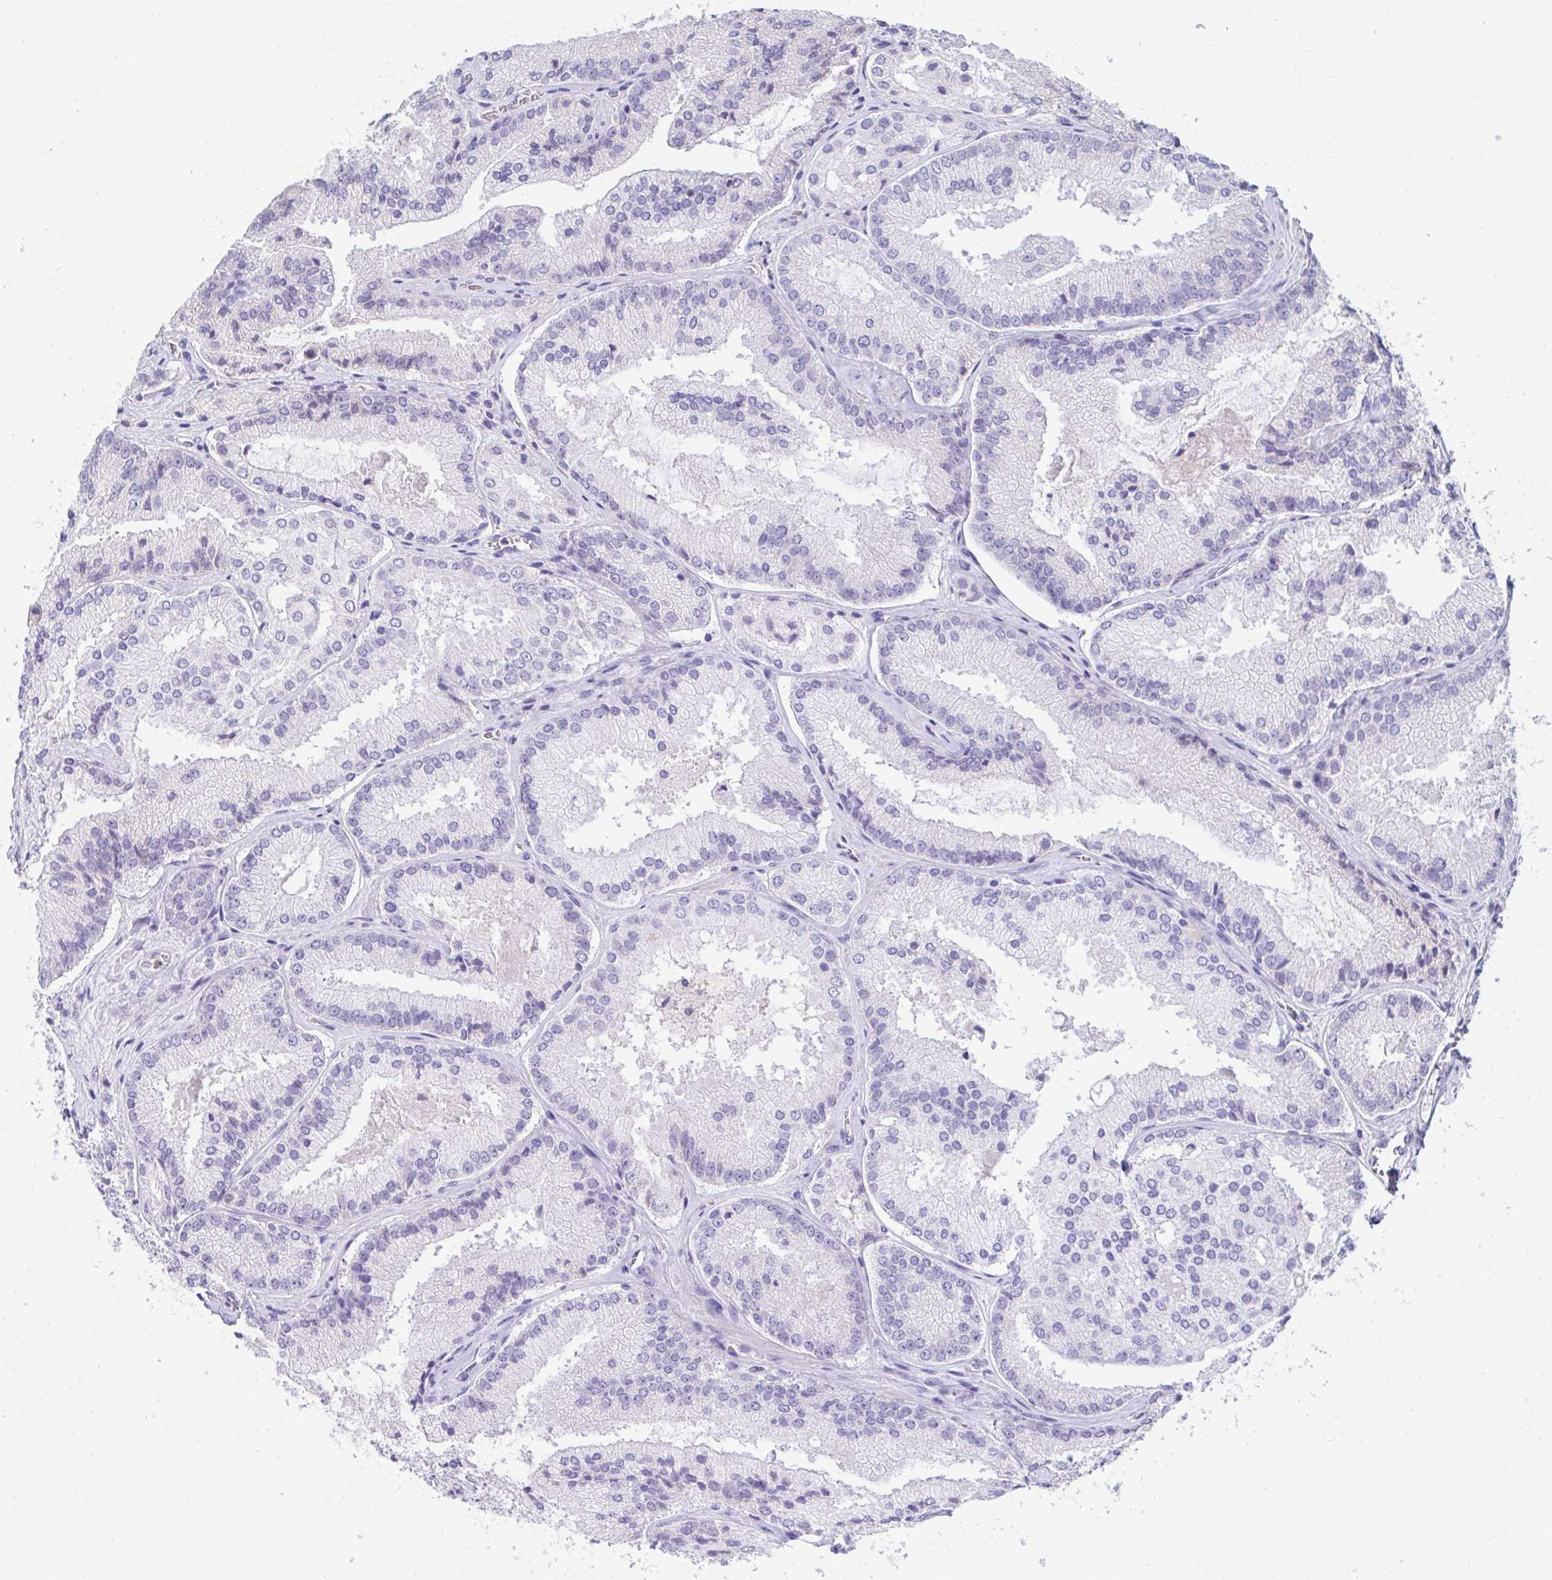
{"staining": {"intensity": "negative", "quantity": "none", "location": "none"}, "tissue": "prostate cancer", "cell_type": "Tumor cells", "image_type": "cancer", "snomed": [{"axis": "morphology", "description": "Adenocarcinoma, High grade"}, {"axis": "topography", "description": "Prostate"}], "caption": "Tumor cells are negative for protein expression in human adenocarcinoma (high-grade) (prostate). Nuclei are stained in blue.", "gene": "COA5", "patient": {"sex": "male", "age": 73}}